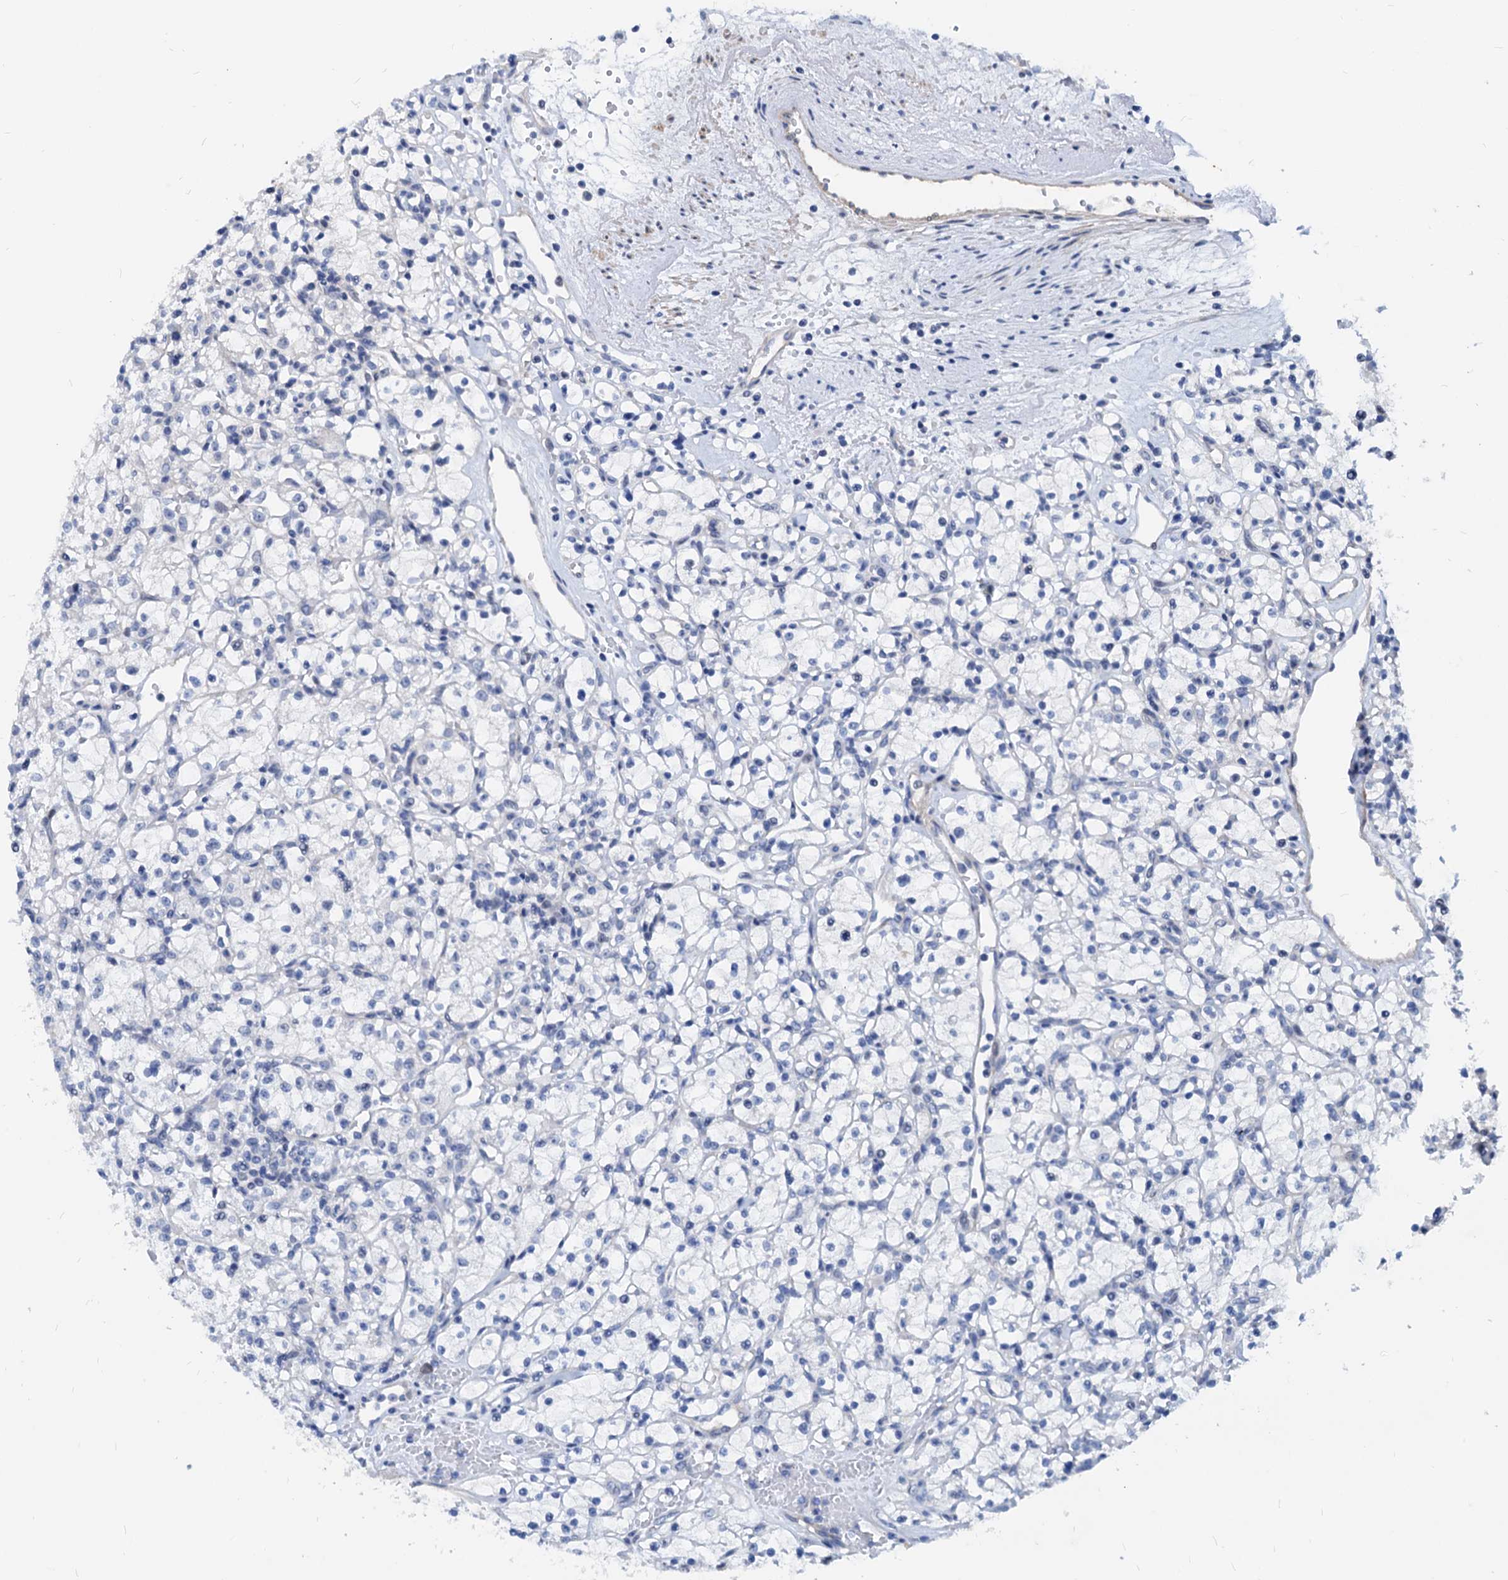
{"staining": {"intensity": "negative", "quantity": "none", "location": "none"}, "tissue": "renal cancer", "cell_type": "Tumor cells", "image_type": "cancer", "snomed": [{"axis": "morphology", "description": "Adenocarcinoma, NOS"}, {"axis": "topography", "description": "Kidney"}], "caption": "An immunohistochemistry (IHC) histopathology image of renal adenocarcinoma is shown. There is no staining in tumor cells of renal adenocarcinoma. Brightfield microscopy of IHC stained with DAB (brown) and hematoxylin (blue), captured at high magnification.", "gene": "HSF2", "patient": {"sex": "female", "age": 59}}